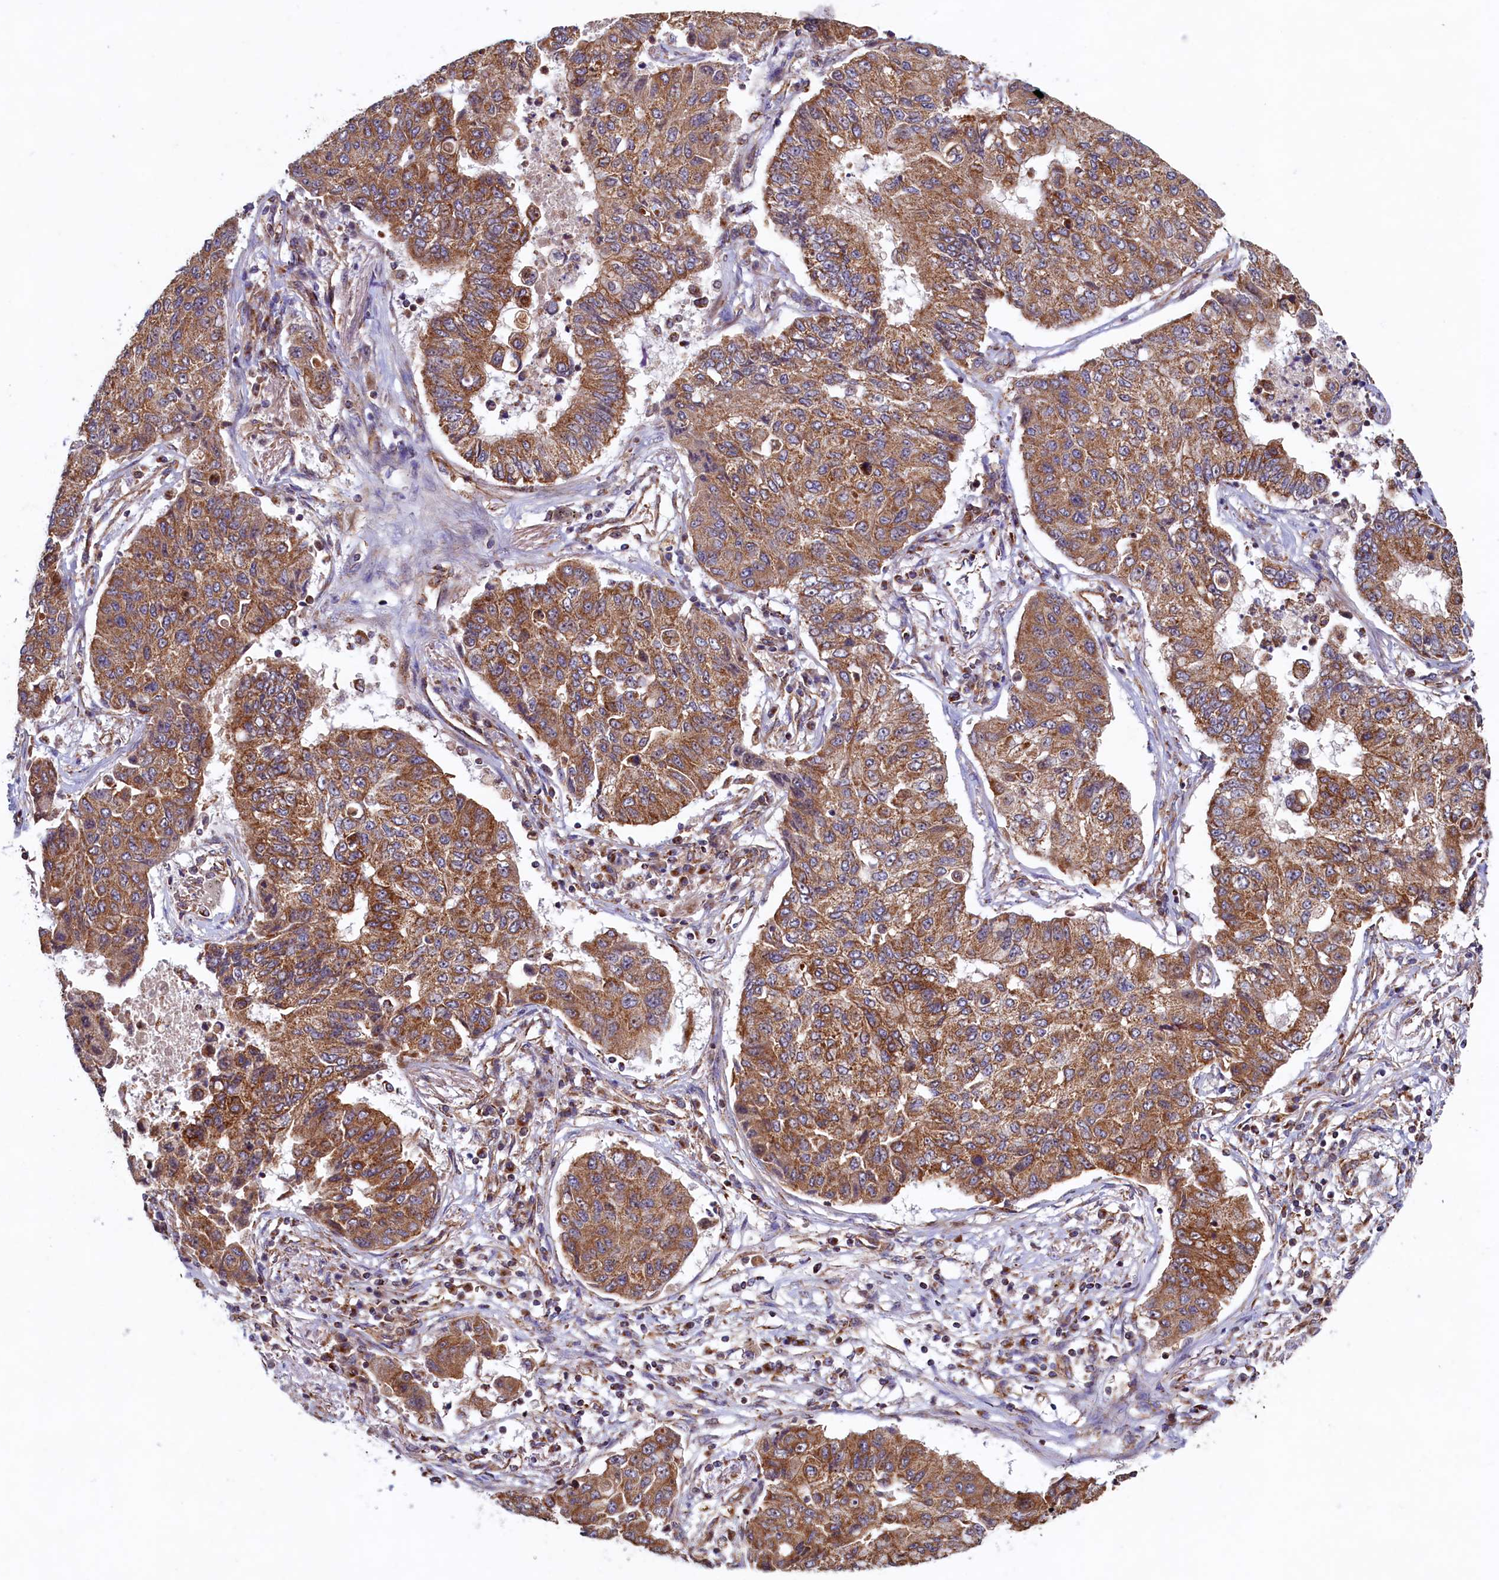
{"staining": {"intensity": "moderate", "quantity": ">75%", "location": "cytoplasmic/membranous"}, "tissue": "lung cancer", "cell_type": "Tumor cells", "image_type": "cancer", "snomed": [{"axis": "morphology", "description": "Squamous cell carcinoma, NOS"}, {"axis": "topography", "description": "Lung"}], "caption": "The histopathology image exhibits a brown stain indicating the presence of a protein in the cytoplasmic/membranous of tumor cells in lung cancer (squamous cell carcinoma). (brown staining indicates protein expression, while blue staining denotes nuclei).", "gene": "UBE3B", "patient": {"sex": "male", "age": 74}}